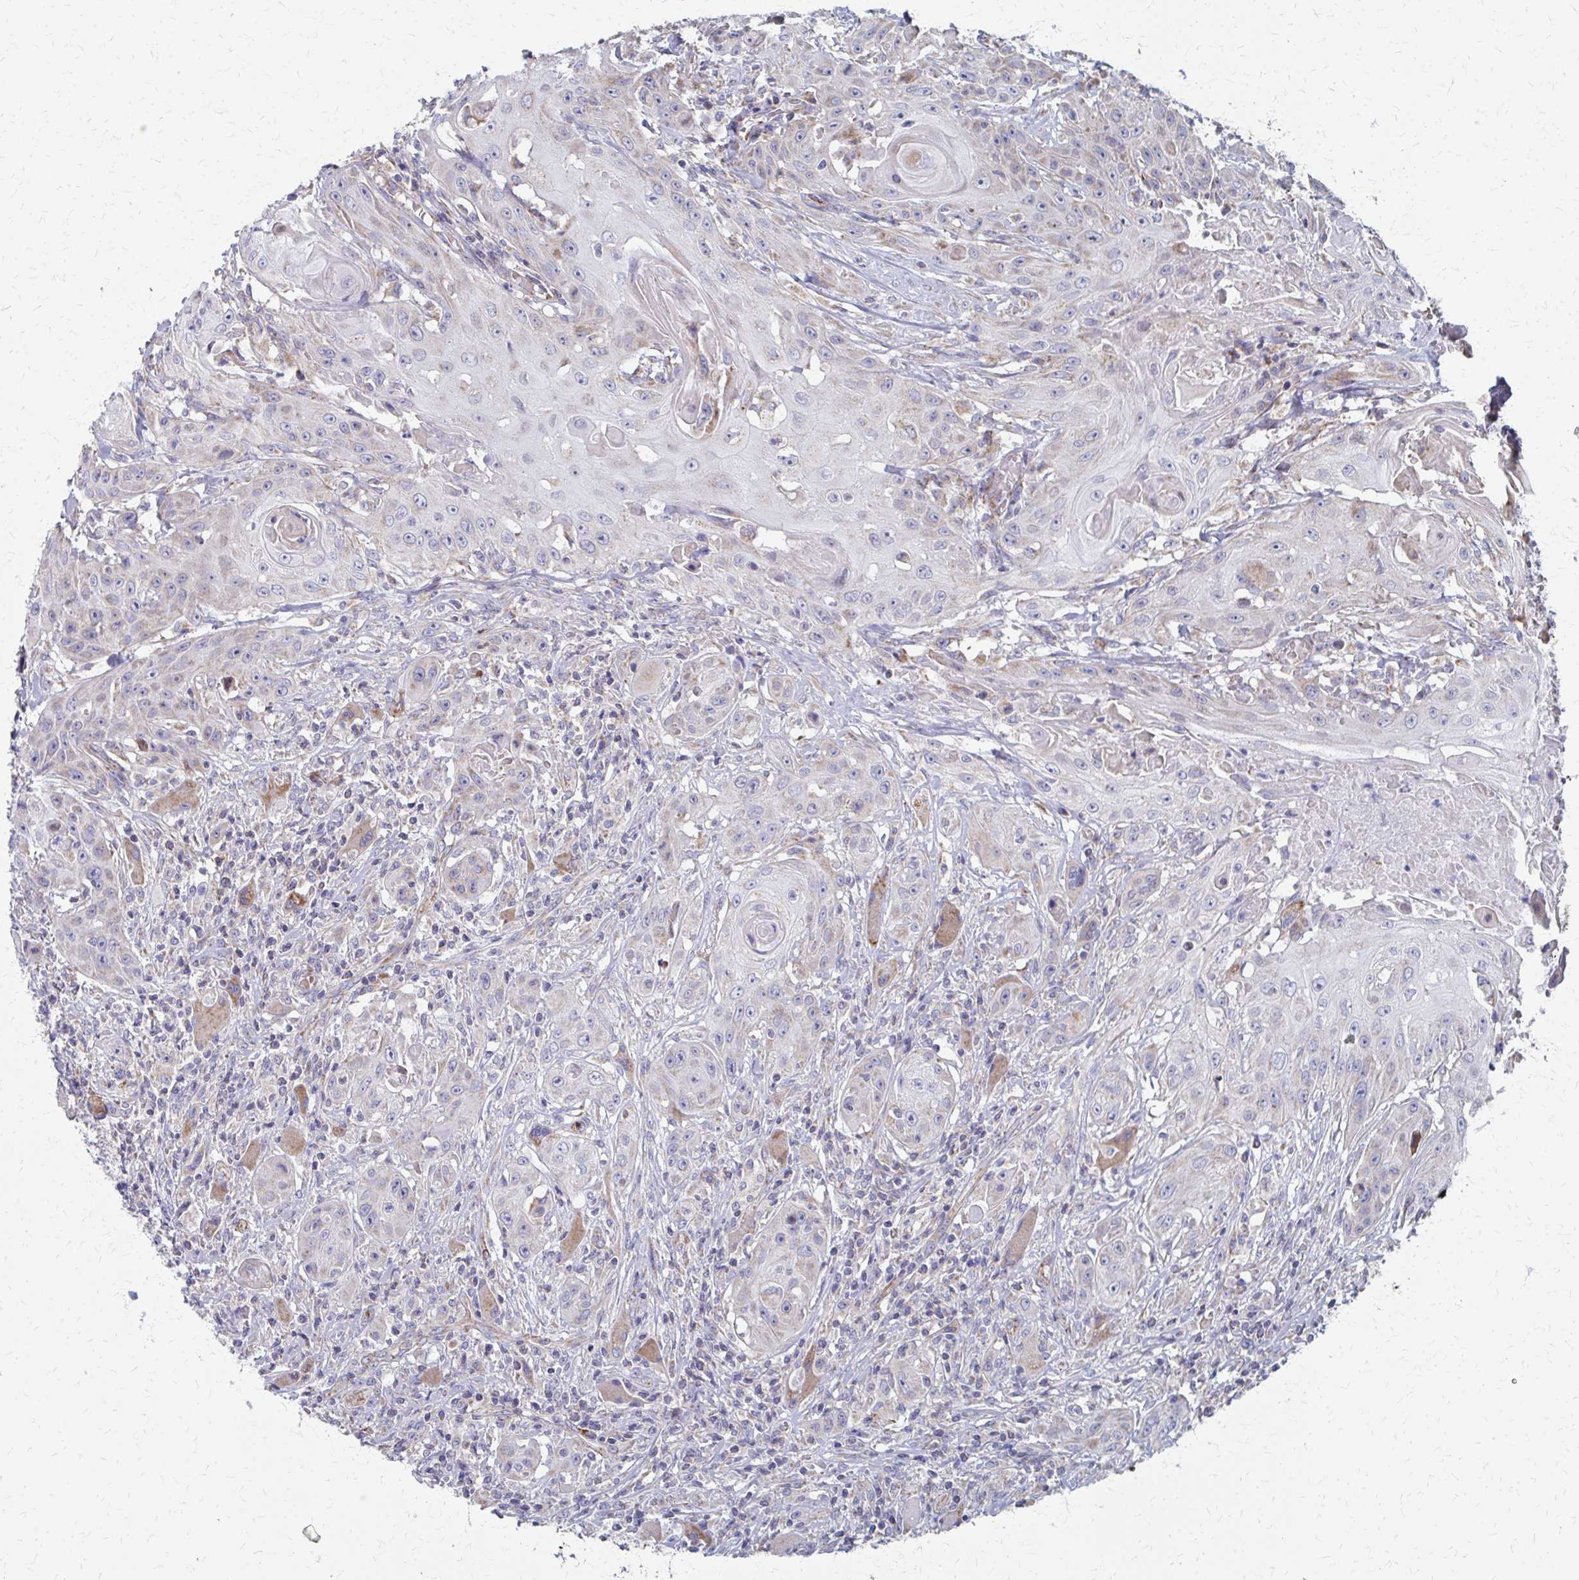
{"staining": {"intensity": "negative", "quantity": "none", "location": "none"}, "tissue": "head and neck cancer", "cell_type": "Tumor cells", "image_type": "cancer", "snomed": [{"axis": "morphology", "description": "Squamous cell carcinoma, NOS"}, {"axis": "topography", "description": "Oral tissue"}, {"axis": "topography", "description": "Head-Neck"}, {"axis": "topography", "description": "Neck, NOS"}], "caption": "Immunohistochemistry of head and neck cancer shows no staining in tumor cells.", "gene": "FAHD1", "patient": {"sex": "female", "age": 55}}